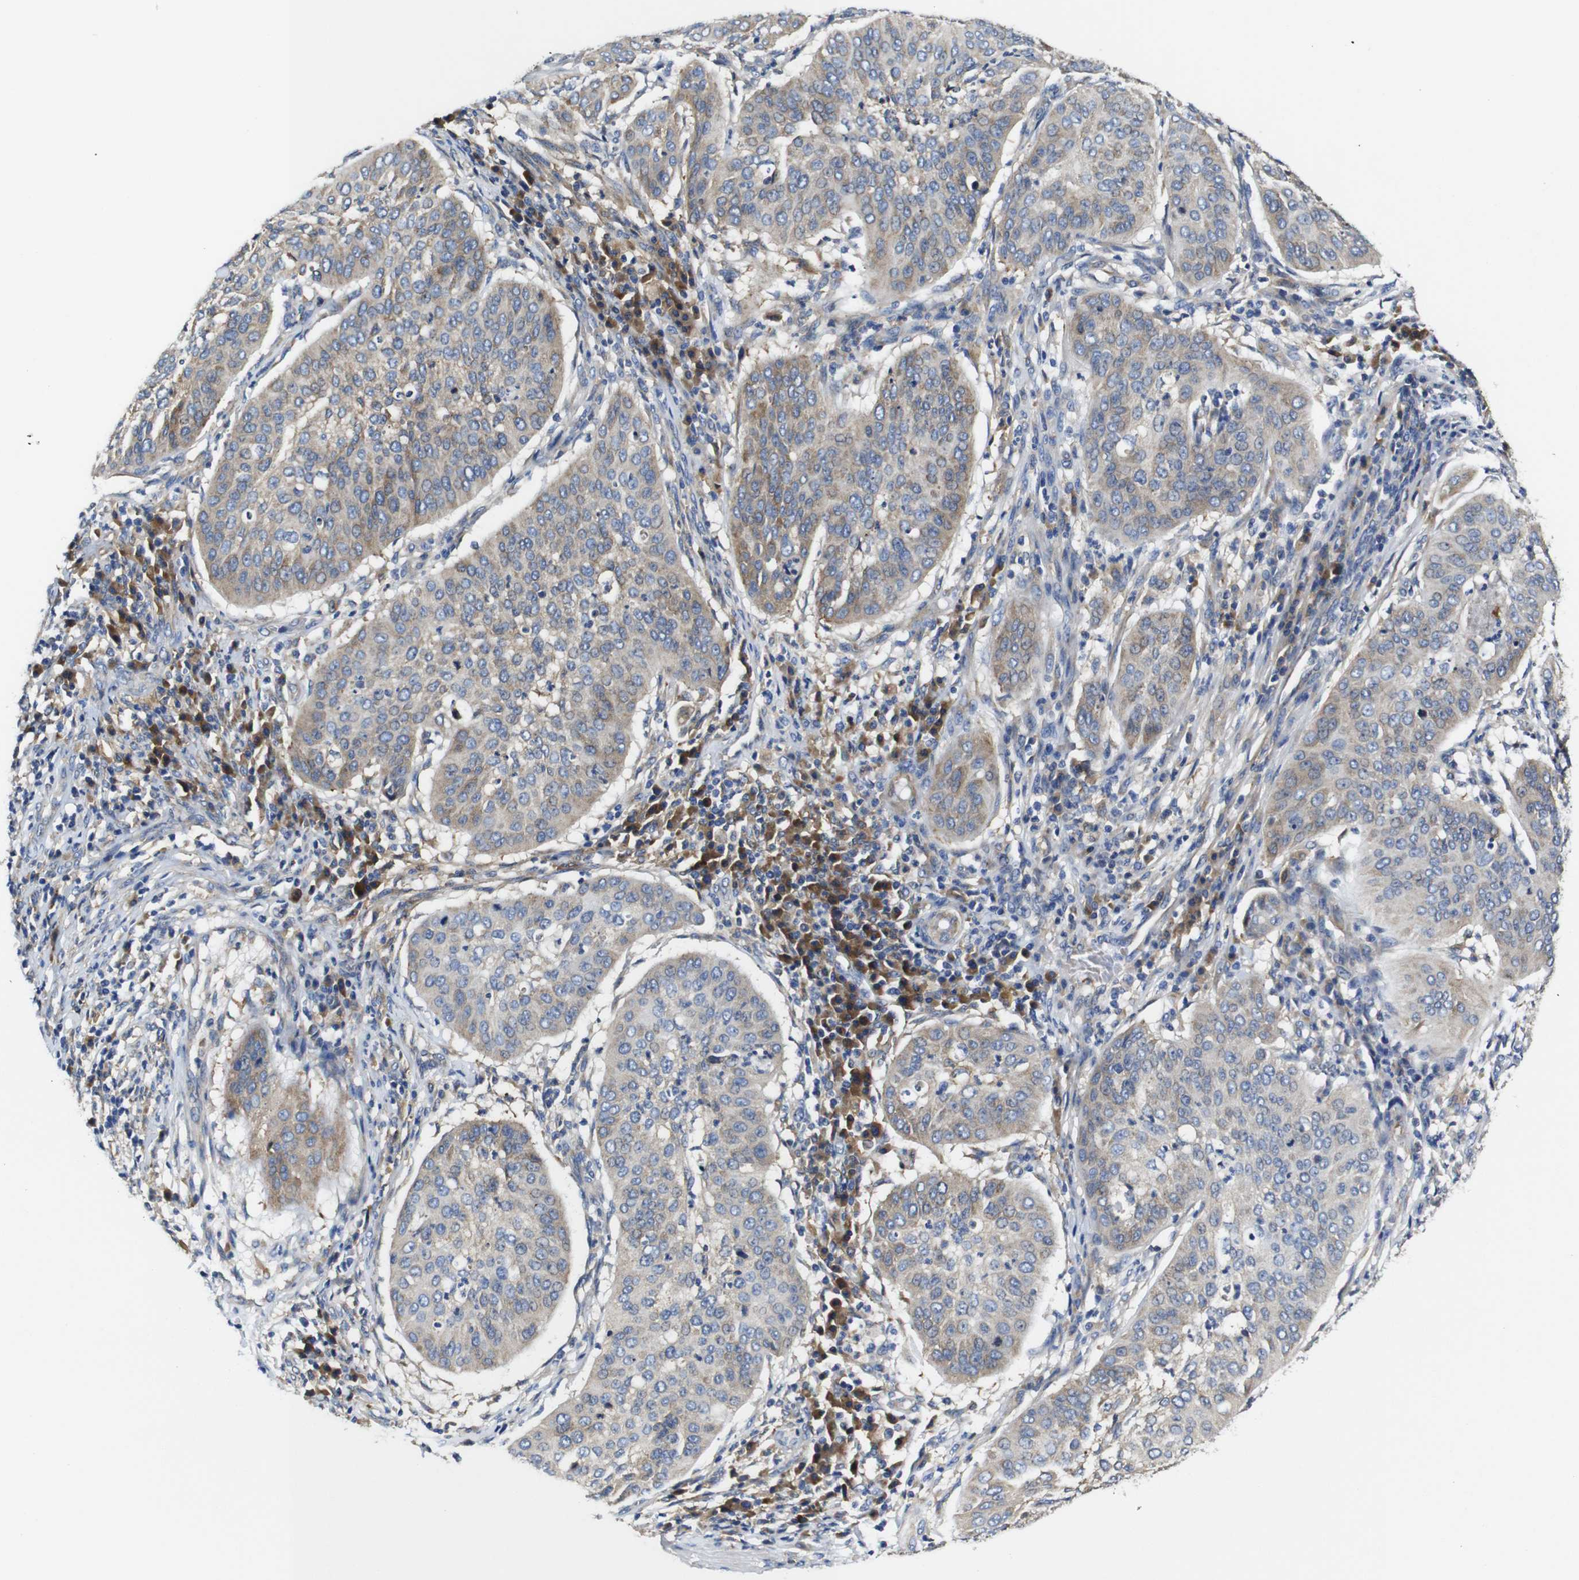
{"staining": {"intensity": "weak", "quantity": ">75%", "location": "cytoplasmic/membranous"}, "tissue": "cervical cancer", "cell_type": "Tumor cells", "image_type": "cancer", "snomed": [{"axis": "morphology", "description": "Normal tissue, NOS"}, {"axis": "morphology", "description": "Squamous cell carcinoma, NOS"}, {"axis": "topography", "description": "Cervix"}], "caption": "Immunohistochemistry staining of cervical squamous cell carcinoma, which demonstrates low levels of weak cytoplasmic/membranous positivity in about >75% of tumor cells indicating weak cytoplasmic/membranous protein positivity. The staining was performed using DAB (3,3'-diaminobenzidine) (brown) for protein detection and nuclei were counterstained in hematoxylin (blue).", "gene": "CLCC1", "patient": {"sex": "female", "age": 39}}